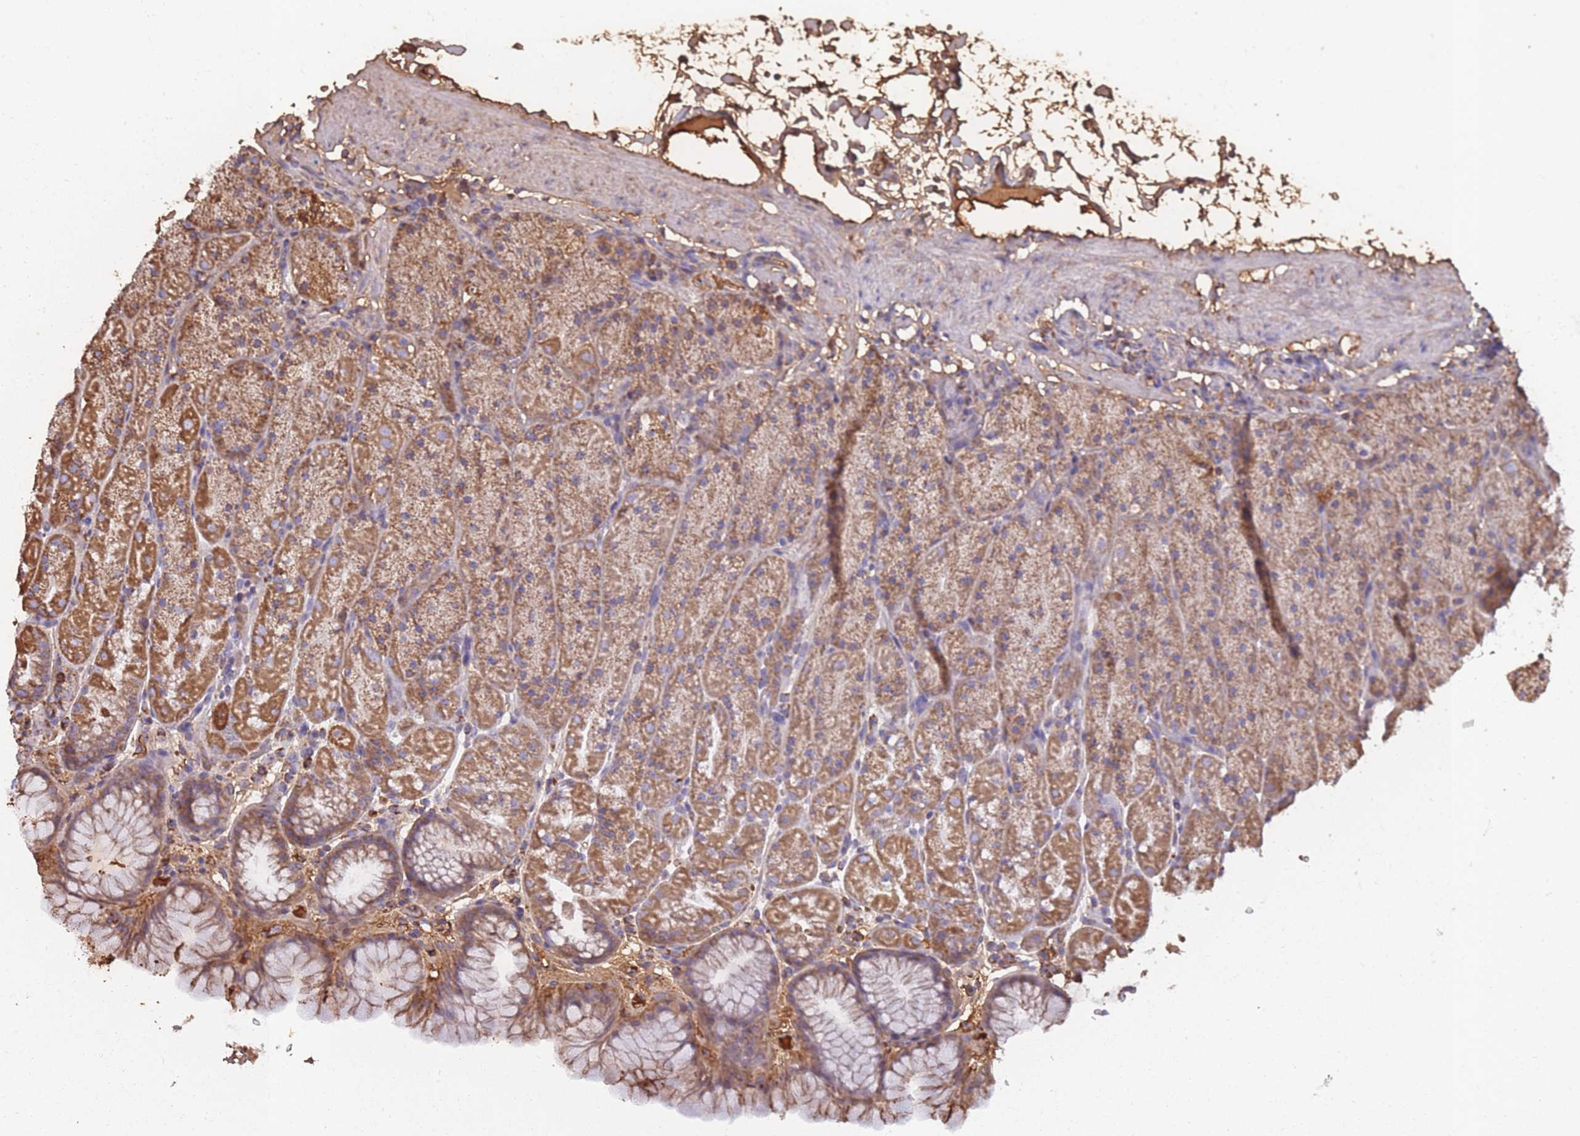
{"staining": {"intensity": "moderate", "quantity": ">75%", "location": "cytoplasmic/membranous"}, "tissue": "stomach", "cell_type": "Glandular cells", "image_type": "normal", "snomed": [{"axis": "morphology", "description": "Normal tissue, NOS"}, {"axis": "topography", "description": "Stomach, upper"}, {"axis": "topography", "description": "Stomach, lower"}], "caption": "Immunohistochemical staining of unremarkable stomach reveals medium levels of moderate cytoplasmic/membranous staining in approximately >75% of glandular cells.", "gene": "KAT2A", "patient": {"sex": "male", "age": 67}}